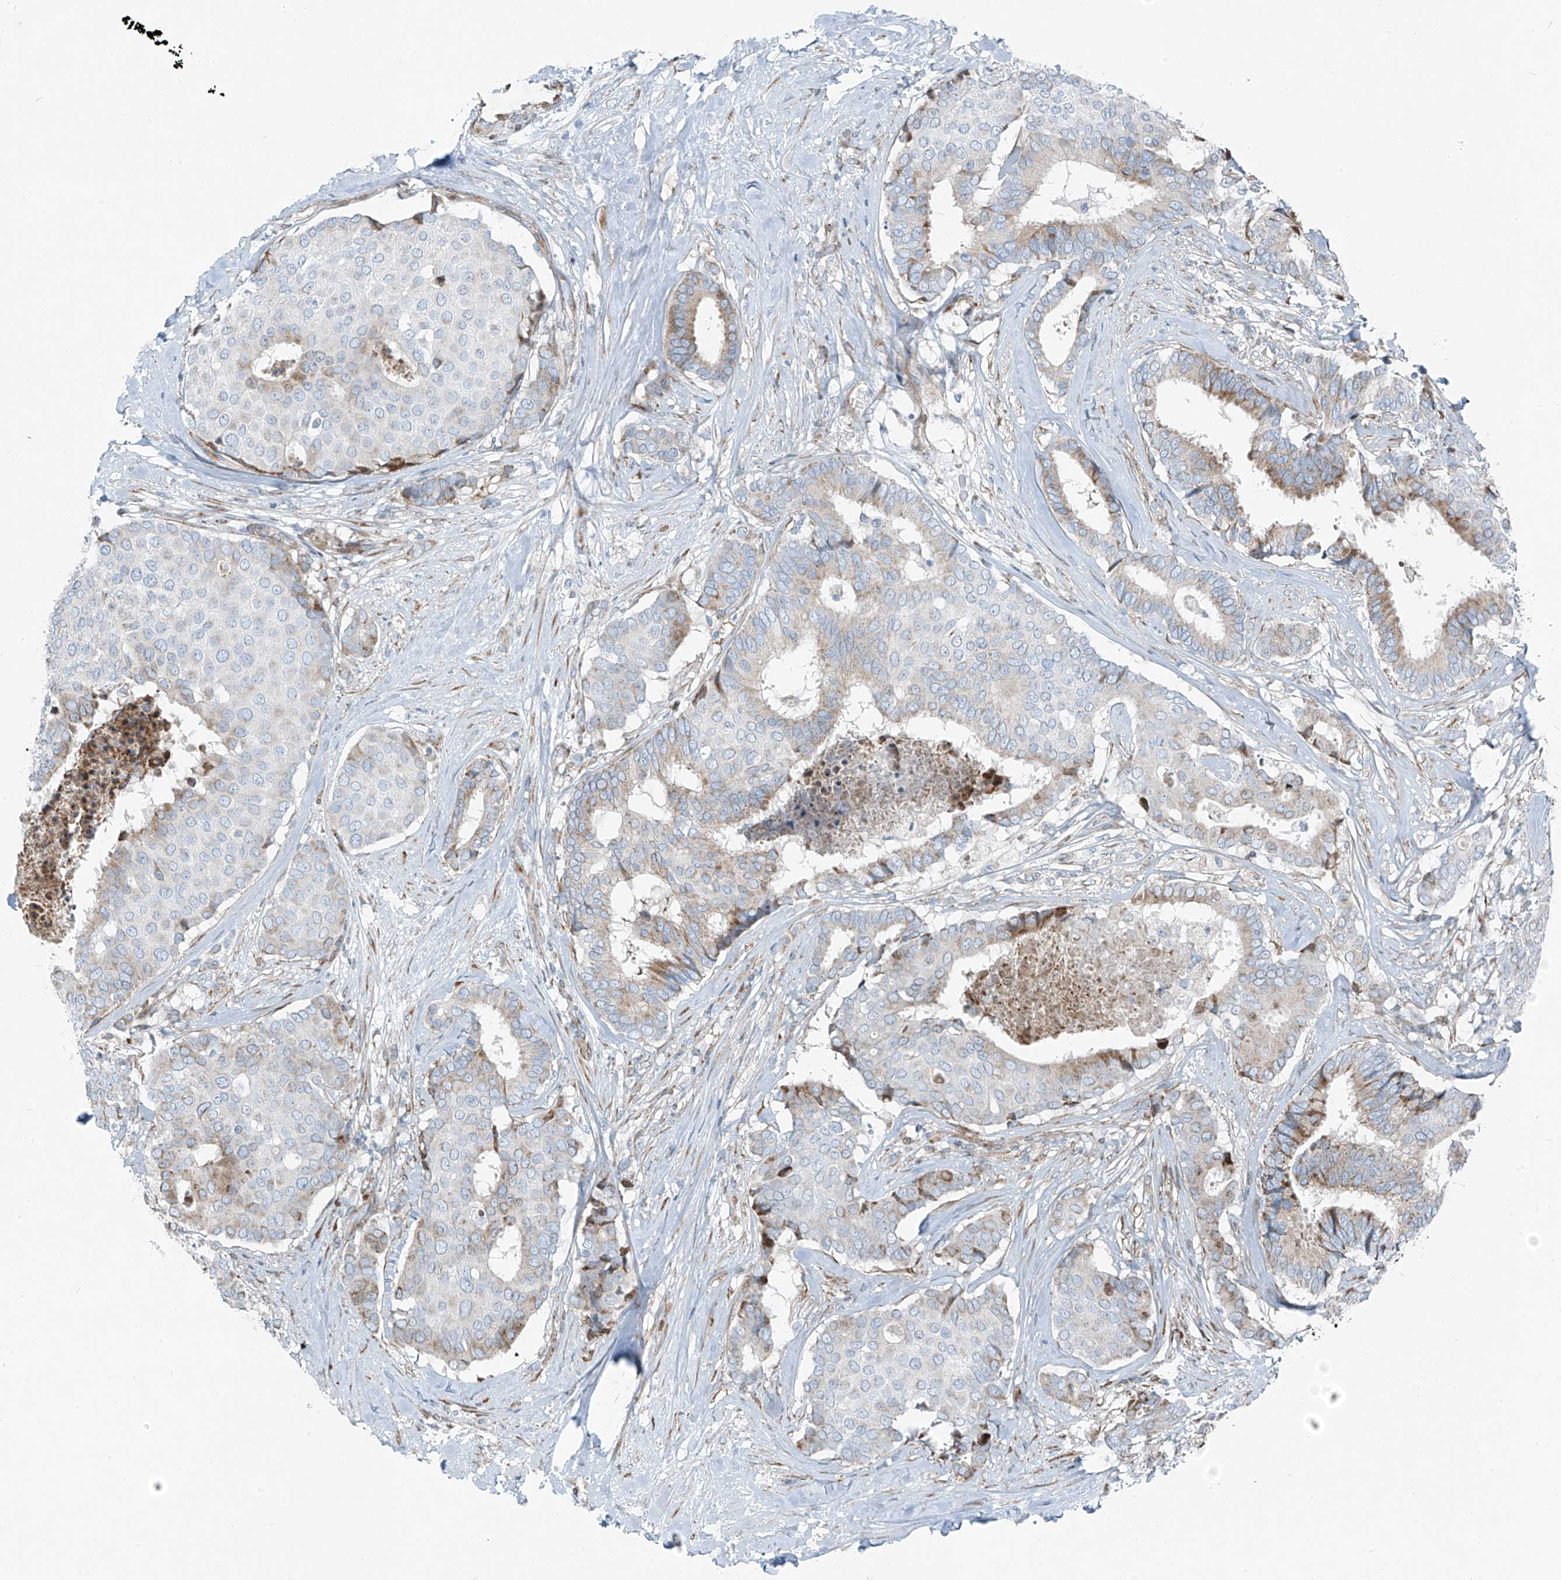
{"staining": {"intensity": "moderate", "quantity": "<25%", "location": "cytoplasmic/membranous"}, "tissue": "breast cancer", "cell_type": "Tumor cells", "image_type": "cancer", "snomed": [{"axis": "morphology", "description": "Duct carcinoma"}, {"axis": "topography", "description": "Breast"}], "caption": "Moderate cytoplasmic/membranous protein positivity is appreciated in approximately <25% of tumor cells in breast intraductal carcinoma.", "gene": "HIC2", "patient": {"sex": "female", "age": 75}}